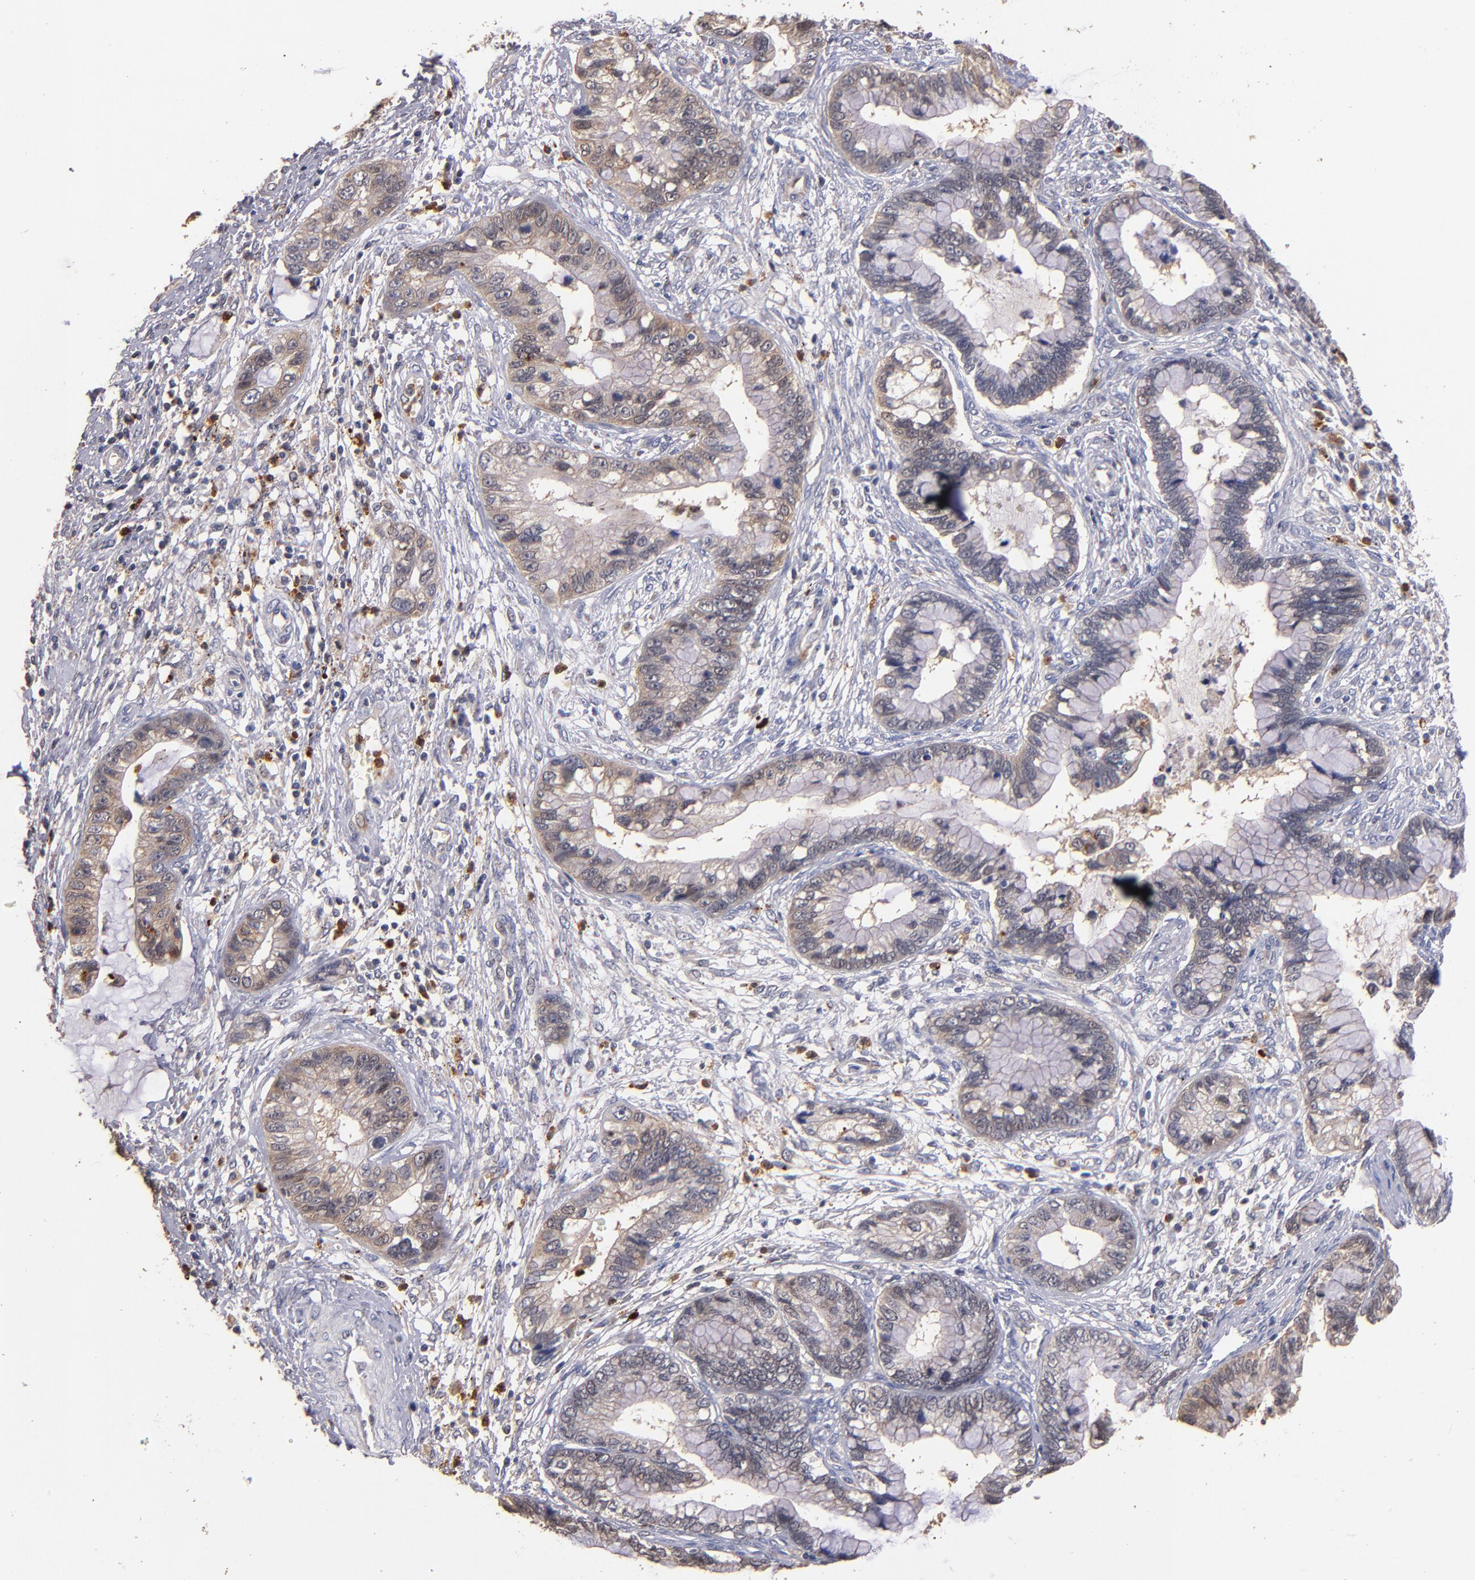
{"staining": {"intensity": "weak", "quantity": "25%-75%", "location": "cytoplasmic/membranous"}, "tissue": "cervical cancer", "cell_type": "Tumor cells", "image_type": "cancer", "snomed": [{"axis": "morphology", "description": "Adenocarcinoma, NOS"}, {"axis": "topography", "description": "Cervix"}], "caption": "IHC of human adenocarcinoma (cervical) exhibits low levels of weak cytoplasmic/membranous expression in about 25%-75% of tumor cells.", "gene": "TTLL12", "patient": {"sex": "female", "age": 44}}